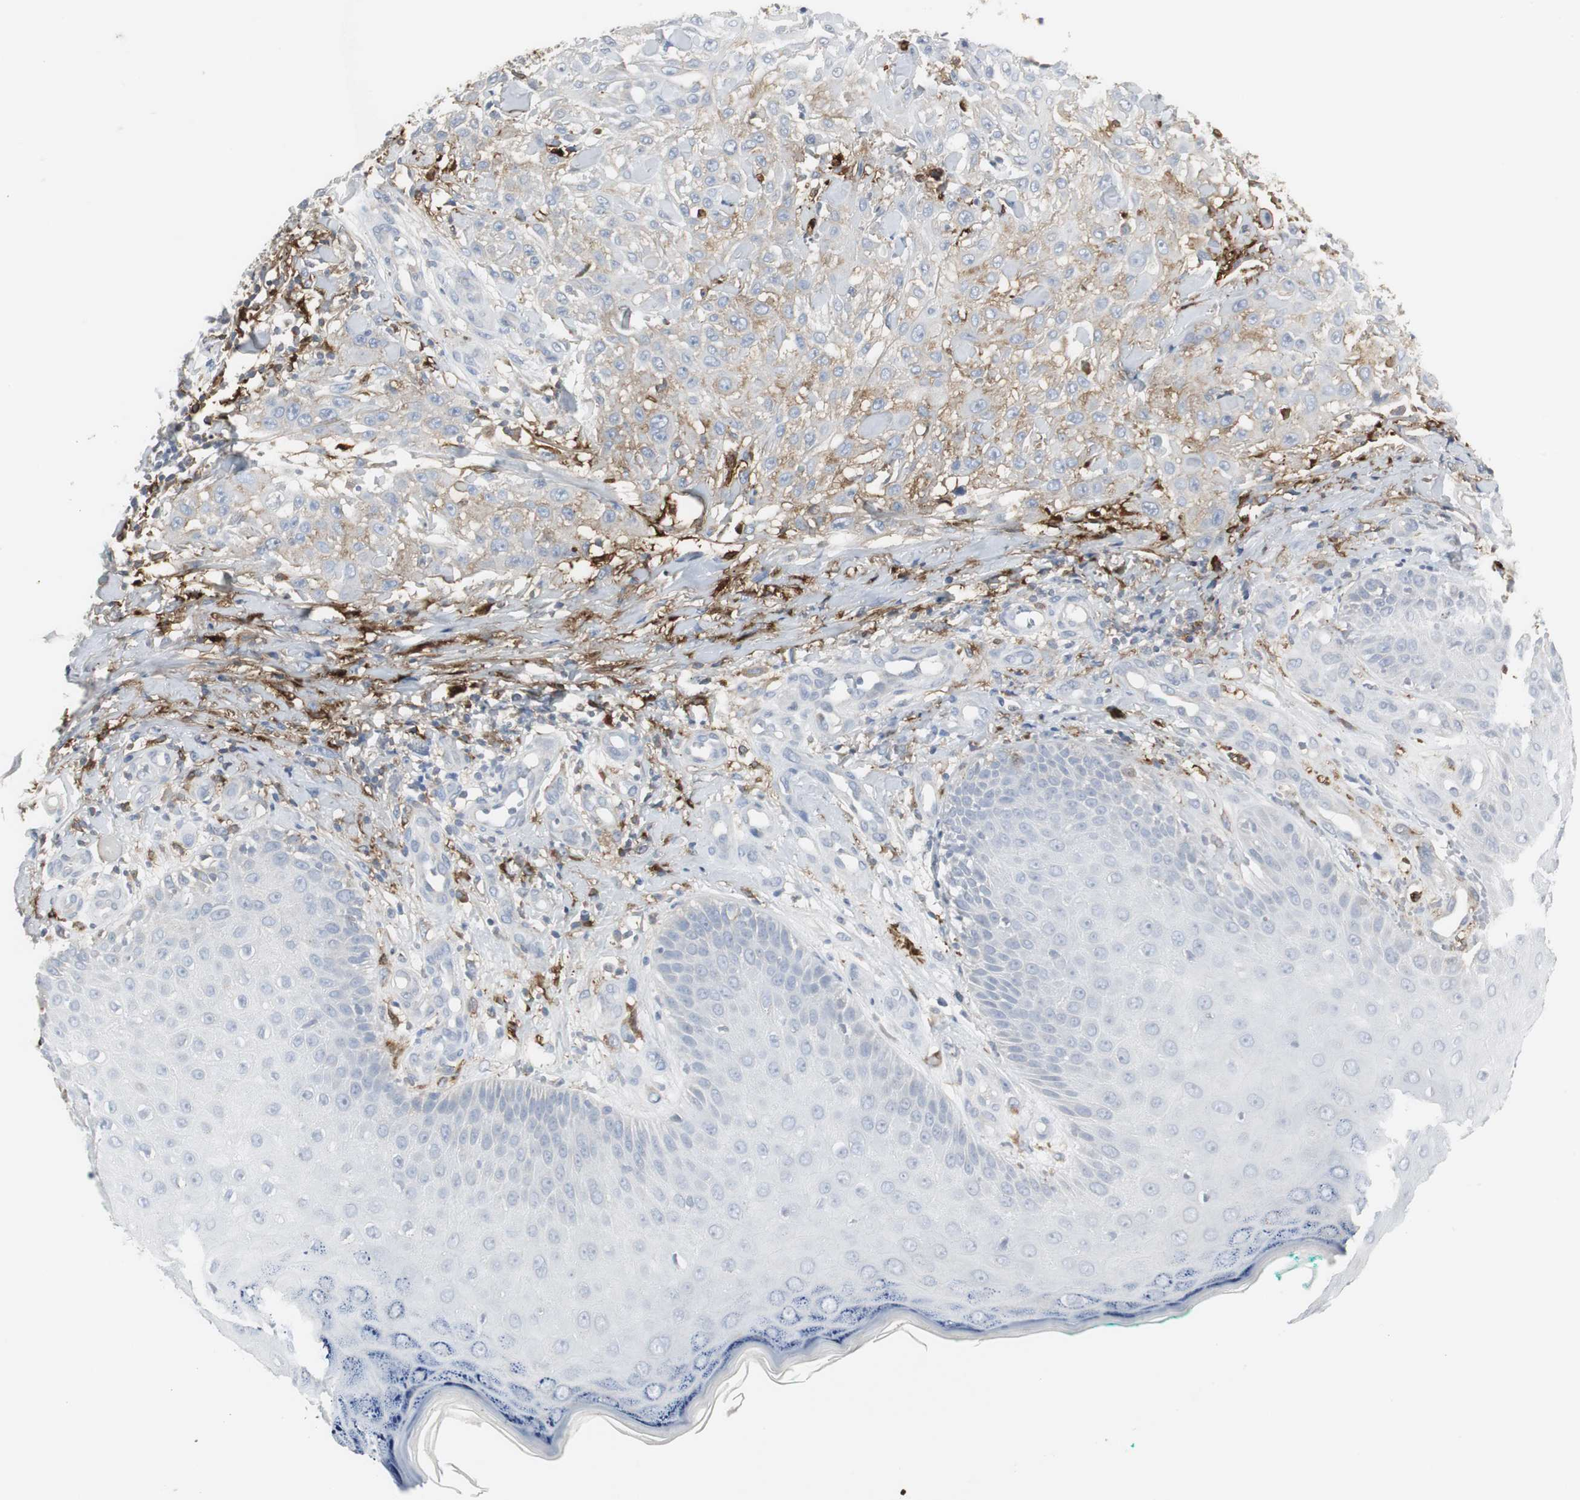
{"staining": {"intensity": "weak", "quantity": "25%-75%", "location": "cytoplasmic/membranous"}, "tissue": "skin cancer", "cell_type": "Tumor cells", "image_type": "cancer", "snomed": [{"axis": "morphology", "description": "Squamous cell carcinoma, NOS"}, {"axis": "topography", "description": "Skin"}], "caption": "Tumor cells show low levels of weak cytoplasmic/membranous staining in approximately 25%-75% of cells in skin squamous cell carcinoma.", "gene": "PI15", "patient": {"sex": "female", "age": 42}}